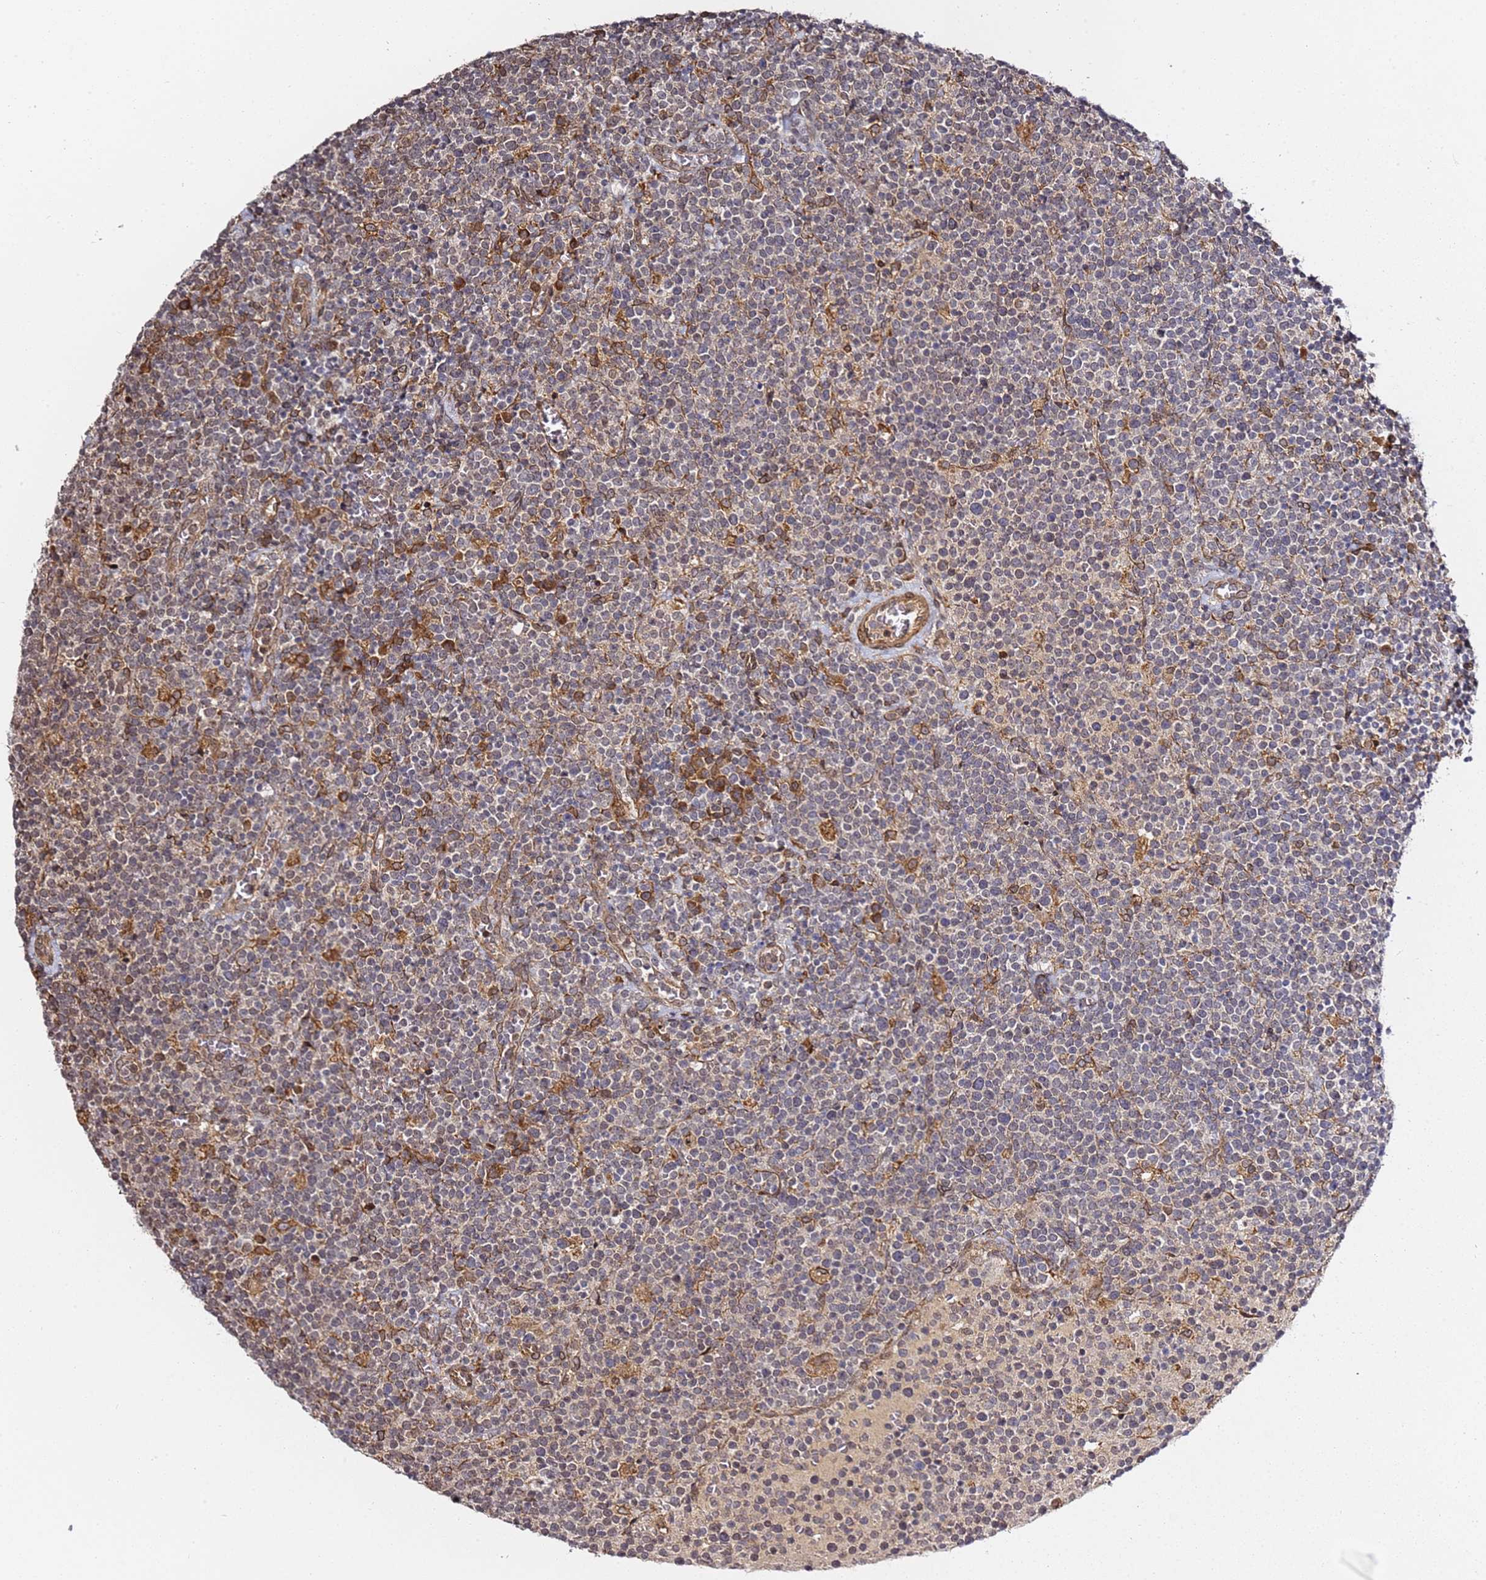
{"staining": {"intensity": "negative", "quantity": "none", "location": "none"}, "tissue": "lymphoma", "cell_type": "Tumor cells", "image_type": "cancer", "snomed": [{"axis": "morphology", "description": "Malignant lymphoma, non-Hodgkin's type, High grade"}, {"axis": "topography", "description": "Lymph node"}], "caption": "A micrograph of human lymphoma is negative for staining in tumor cells.", "gene": "PRKAB2", "patient": {"sex": "male", "age": 61}}